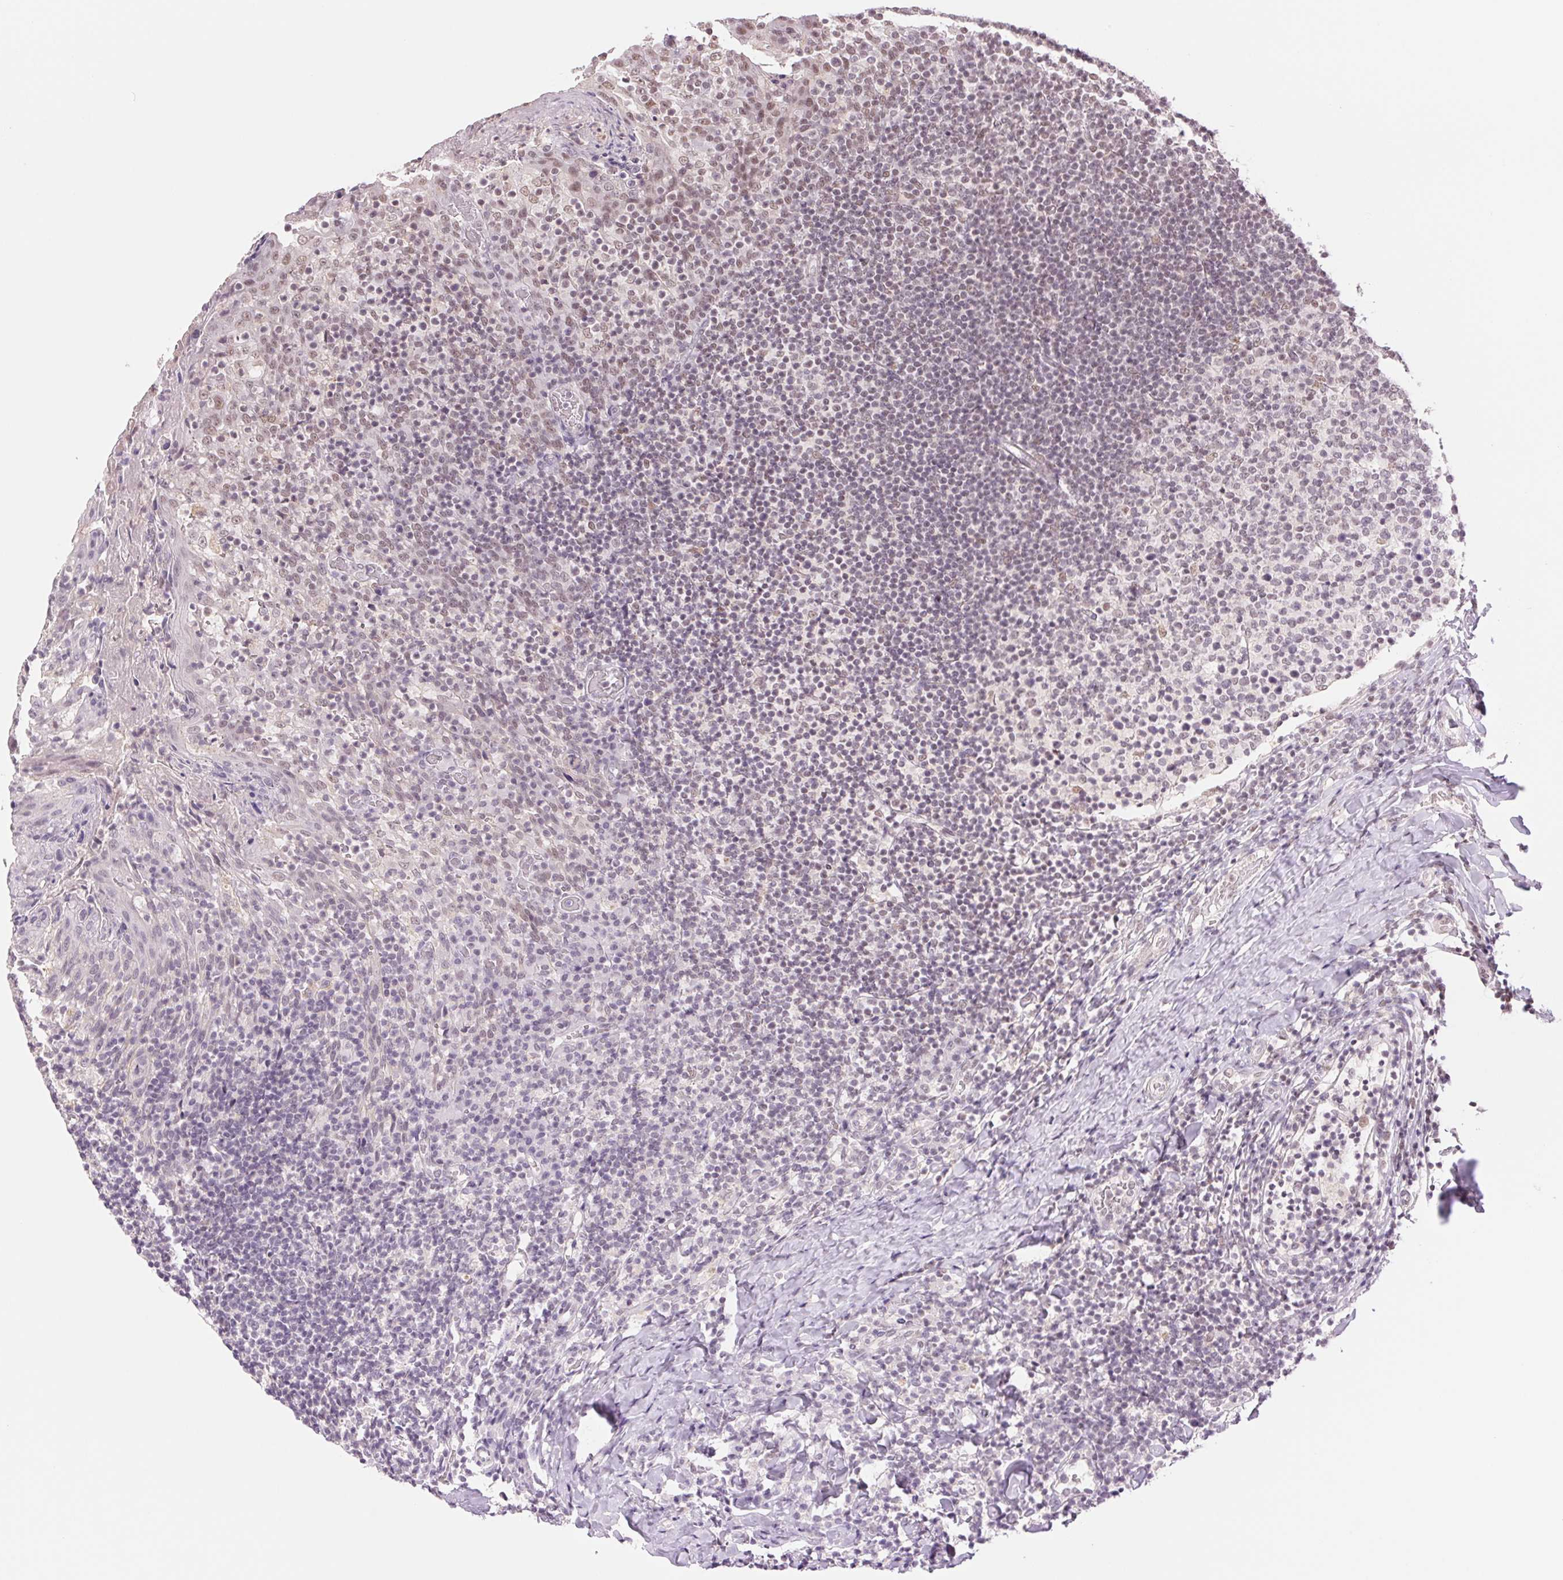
{"staining": {"intensity": "weak", "quantity": "<25%", "location": "nuclear"}, "tissue": "tonsil", "cell_type": "Germinal center cells", "image_type": "normal", "snomed": [{"axis": "morphology", "description": "Normal tissue, NOS"}, {"axis": "topography", "description": "Tonsil"}], "caption": "Immunohistochemical staining of benign human tonsil exhibits no significant staining in germinal center cells.", "gene": "RPRD1B", "patient": {"sex": "female", "age": 10}}